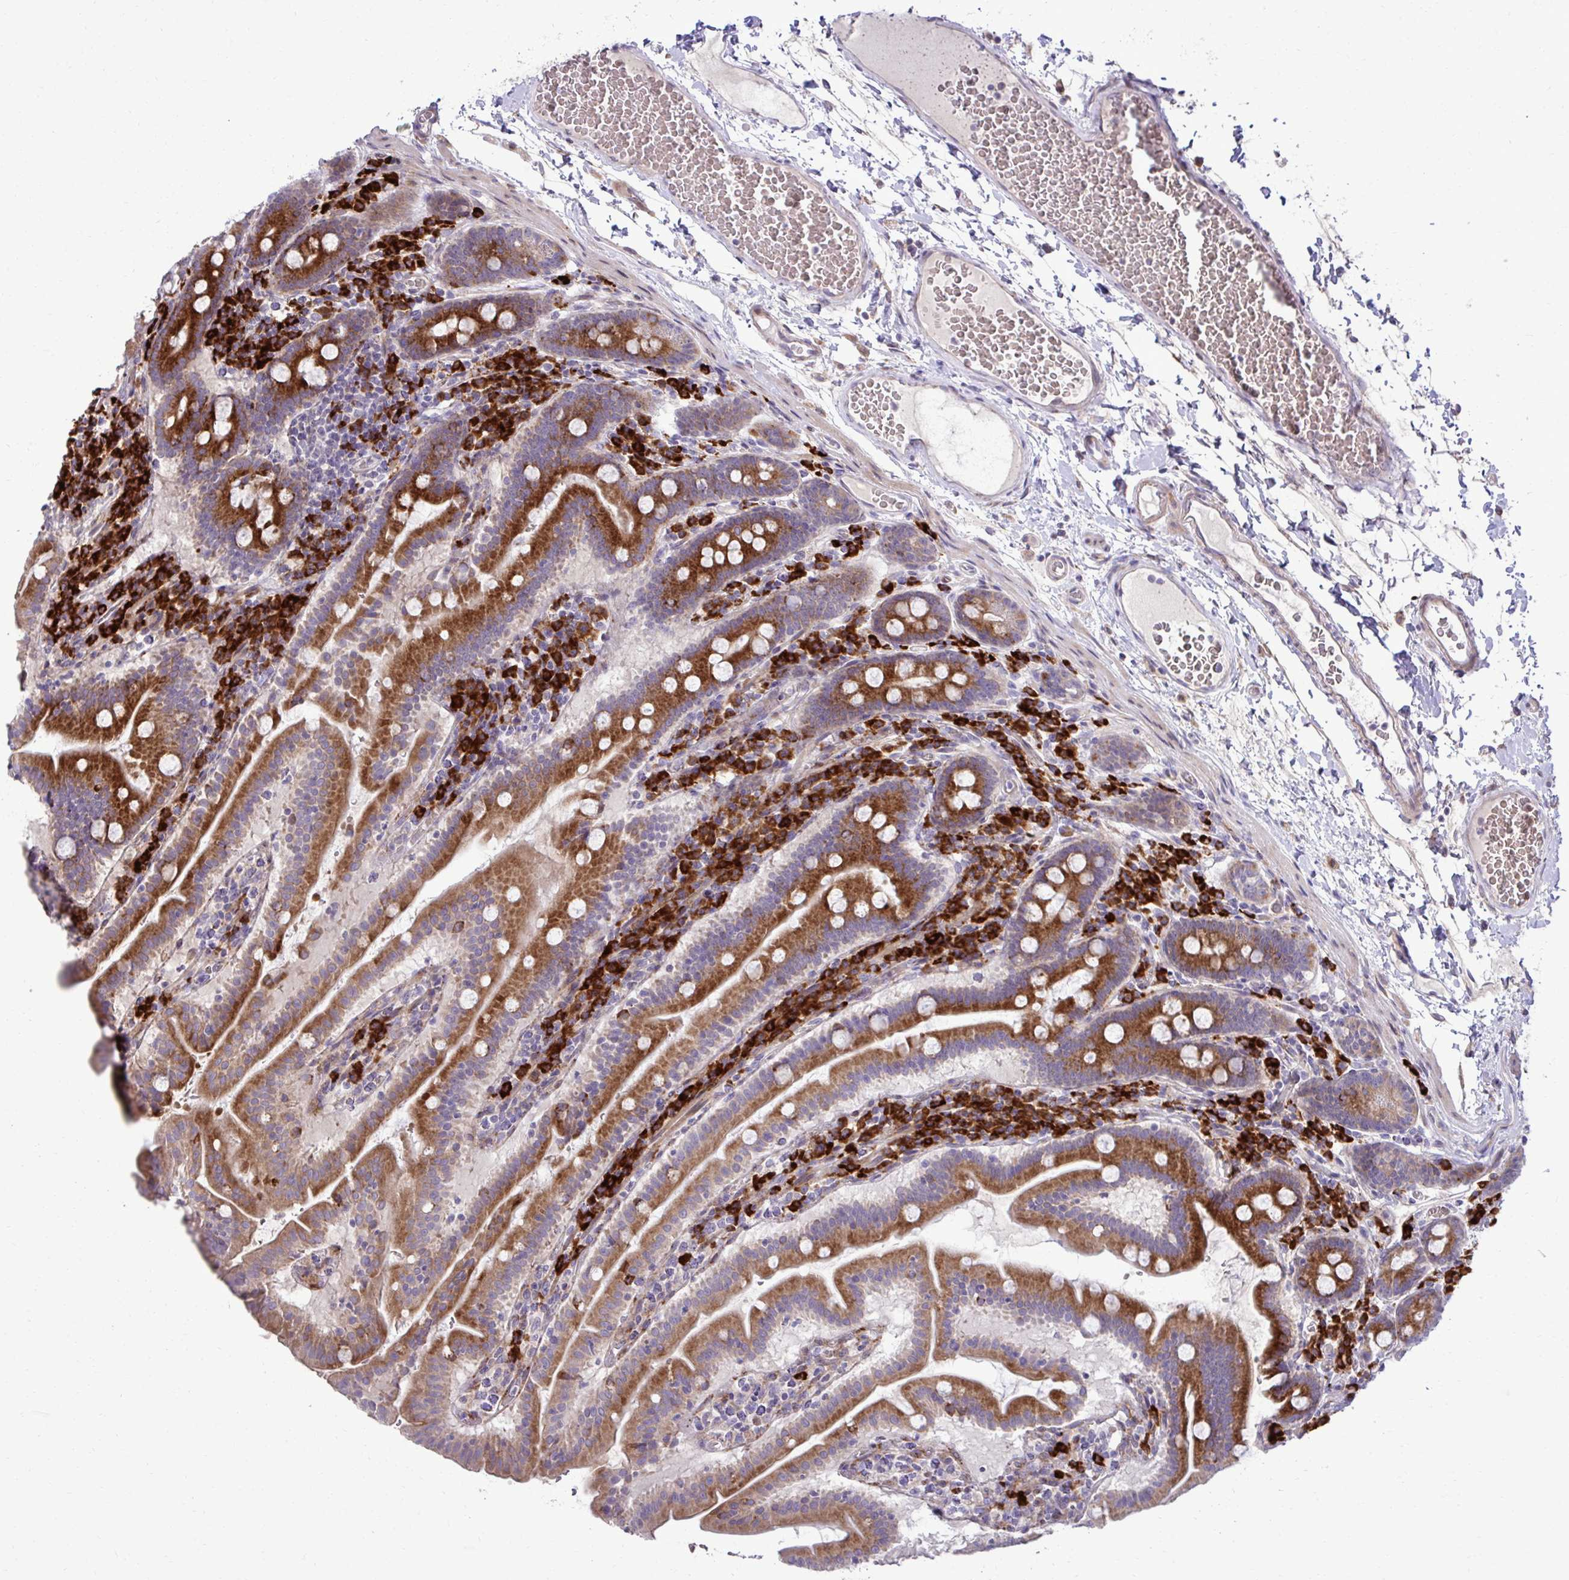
{"staining": {"intensity": "strong", "quantity": ">75%", "location": "cytoplasmic/membranous"}, "tissue": "small intestine", "cell_type": "Glandular cells", "image_type": "normal", "snomed": [{"axis": "morphology", "description": "Normal tissue, NOS"}, {"axis": "topography", "description": "Small intestine"}], "caption": "The image exhibits a brown stain indicating the presence of a protein in the cytoplasmic/membranous of glandular cells in small intestine. The staining was performed using DAB, with brown indicating positive protein expression. Nuclei are stained blue with hematoxylin.", "gene": "LIMS1", "patient": {"sex": "male", "age": 26}}